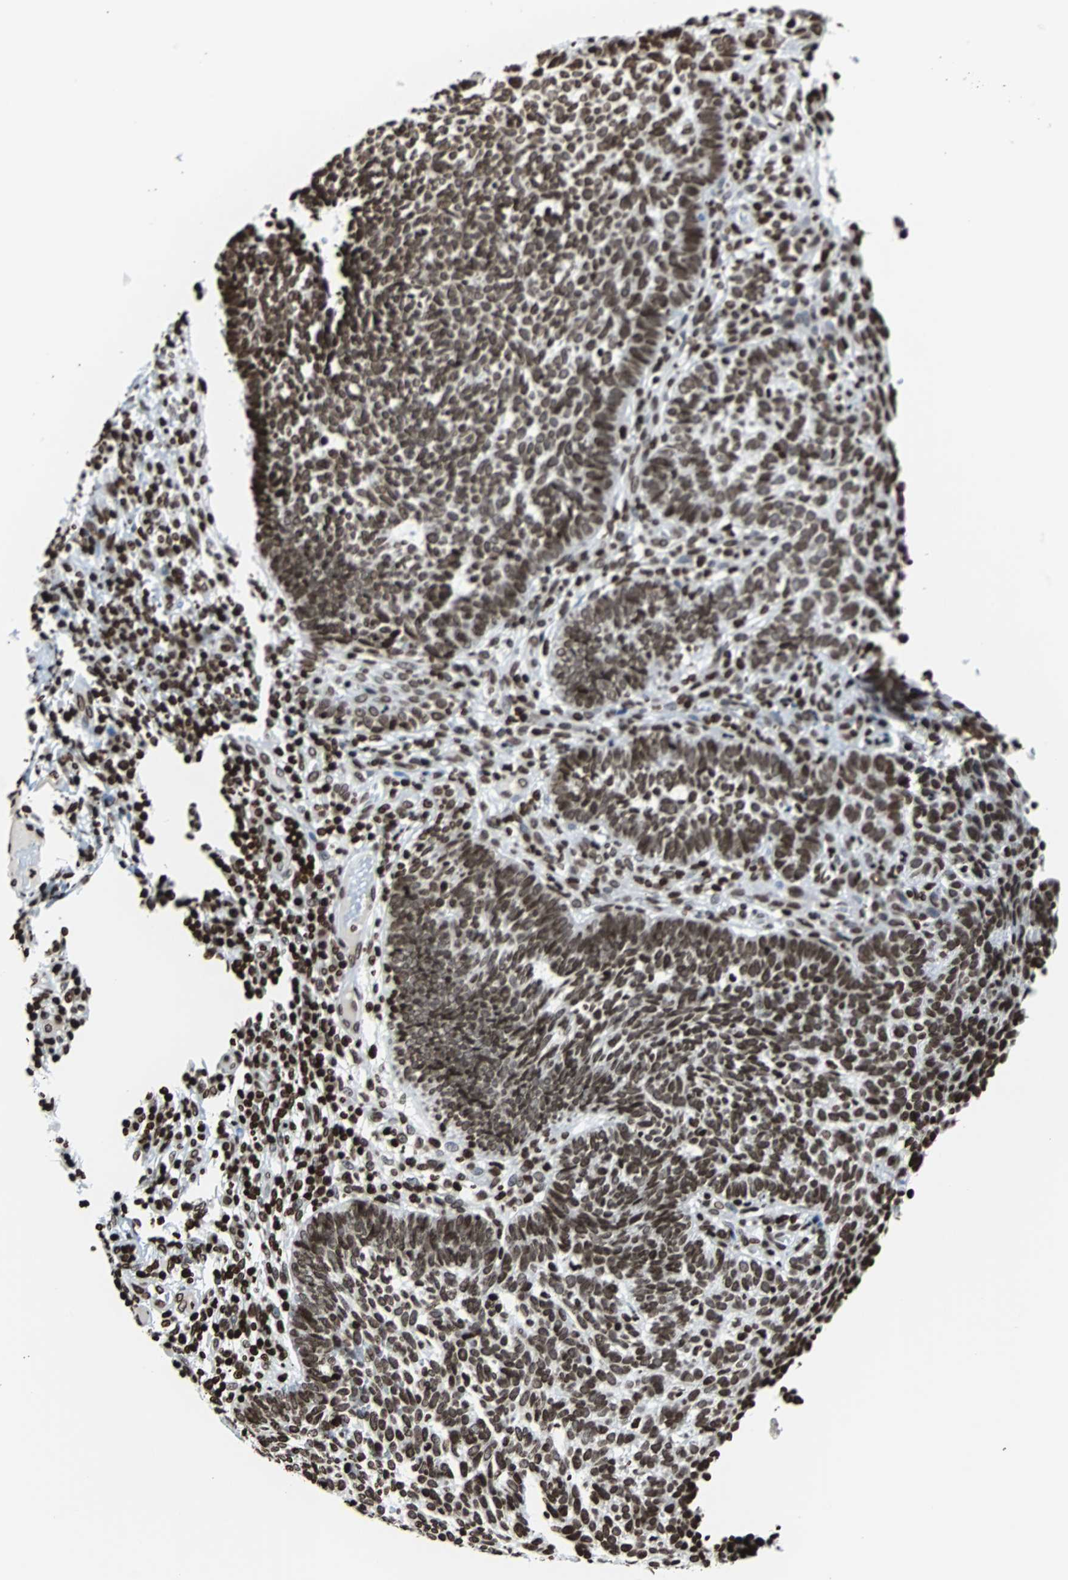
{"staining": {"intensity": "strong", "quantity": ">75%", "location": "nuclear"}, "tissue": "skin cancer", "cell_type": "Tumor cells", "image_type": "cancer", "snomed": [{"axis": "morphology", "description": "Normal tissue, NOS"}, {"axis": "morphology", "description": "Basal cell carcinoma"}, {"axis": "topography", "description": "Skin"}], "caption": "Strong nuclear protein expression is appreciated in about >75% of tumor cells in skin cancer.", "gene": "H2BC18", "patient": {"sex": "male", "age": 87}}